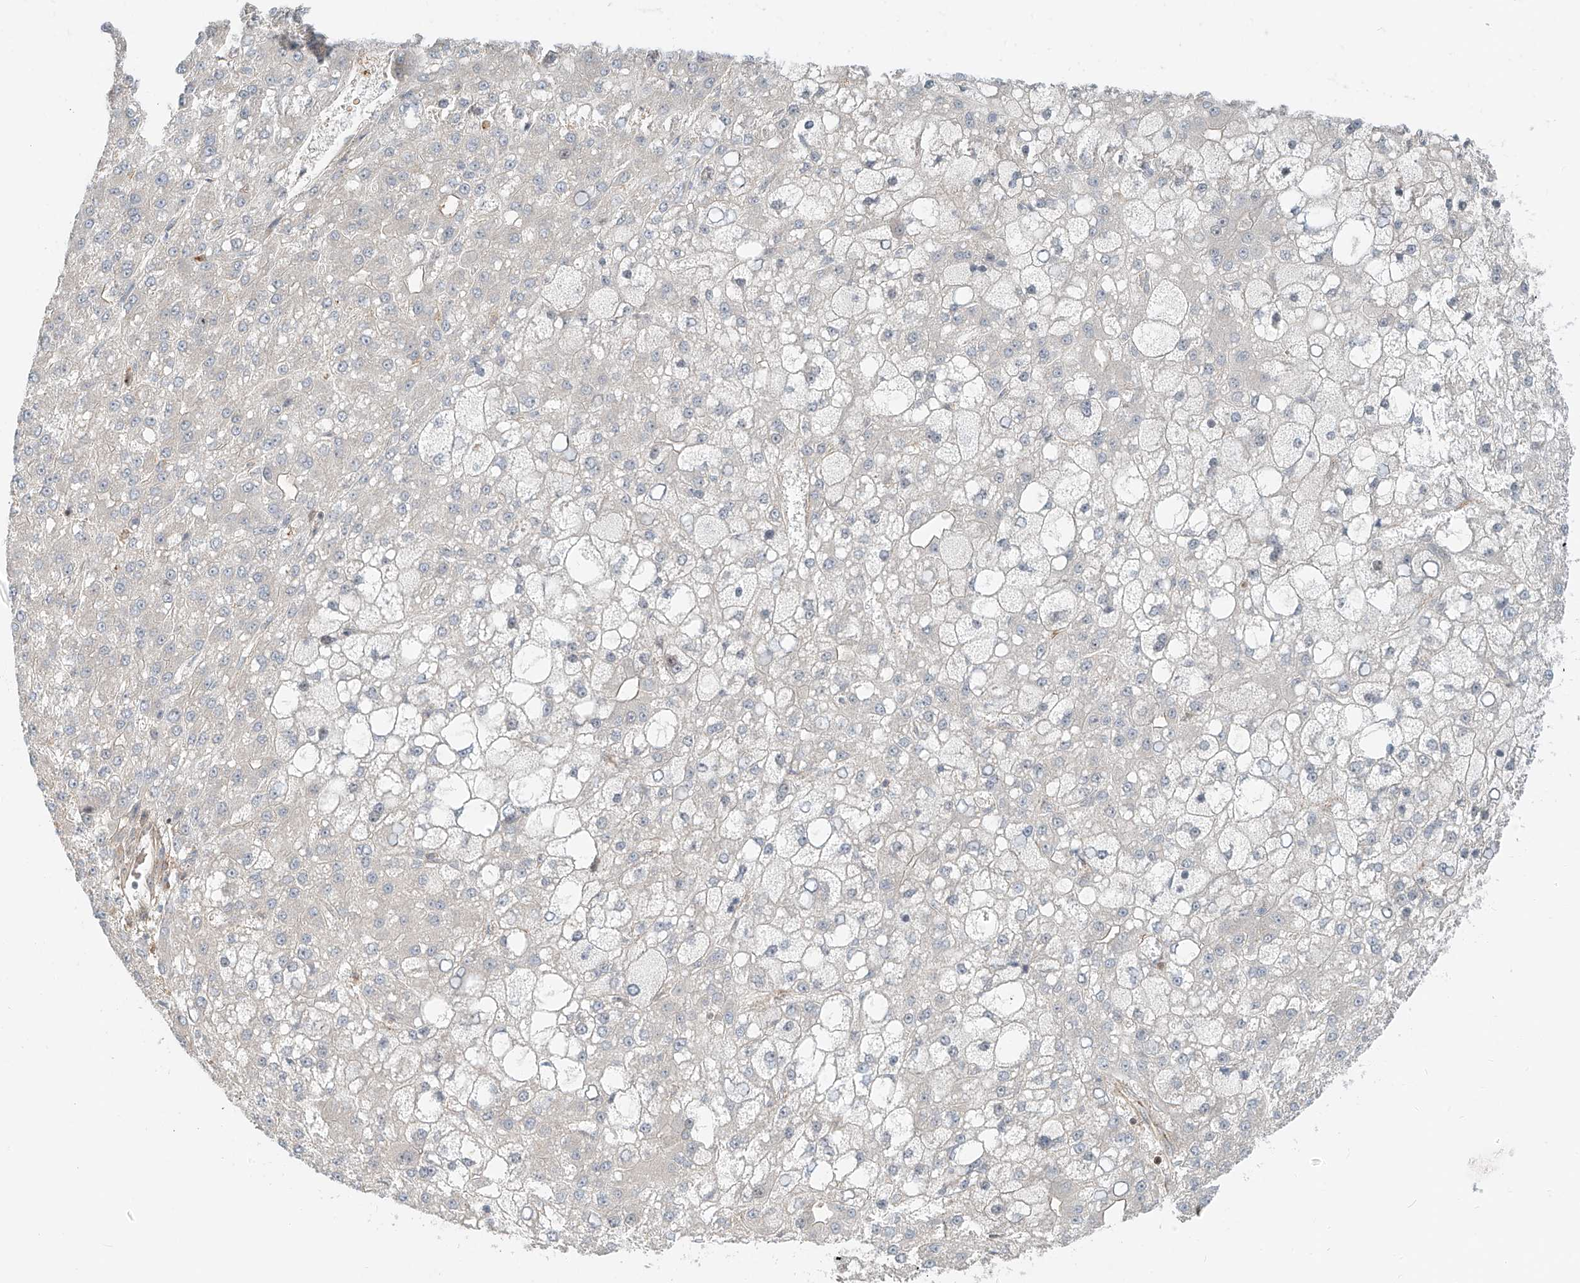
{"staining": {"intensity": "negative", "quantity": "none", "location": "none"}, "tissue": "liver cancer", "cell_type": "Tumor cells", "image_type": "cancer", "snomed": [{"axis": "morphology", "description": "Carcinoma, Hepatocellular, NOS"}, {"axis": "topography", "description": "Liver"}], "caption": "Liver cancer stained for a protein using IHC reveals no staining tumor cells.", "gene": "CEP162", "patient": {"sex": "male", "age": 67}}